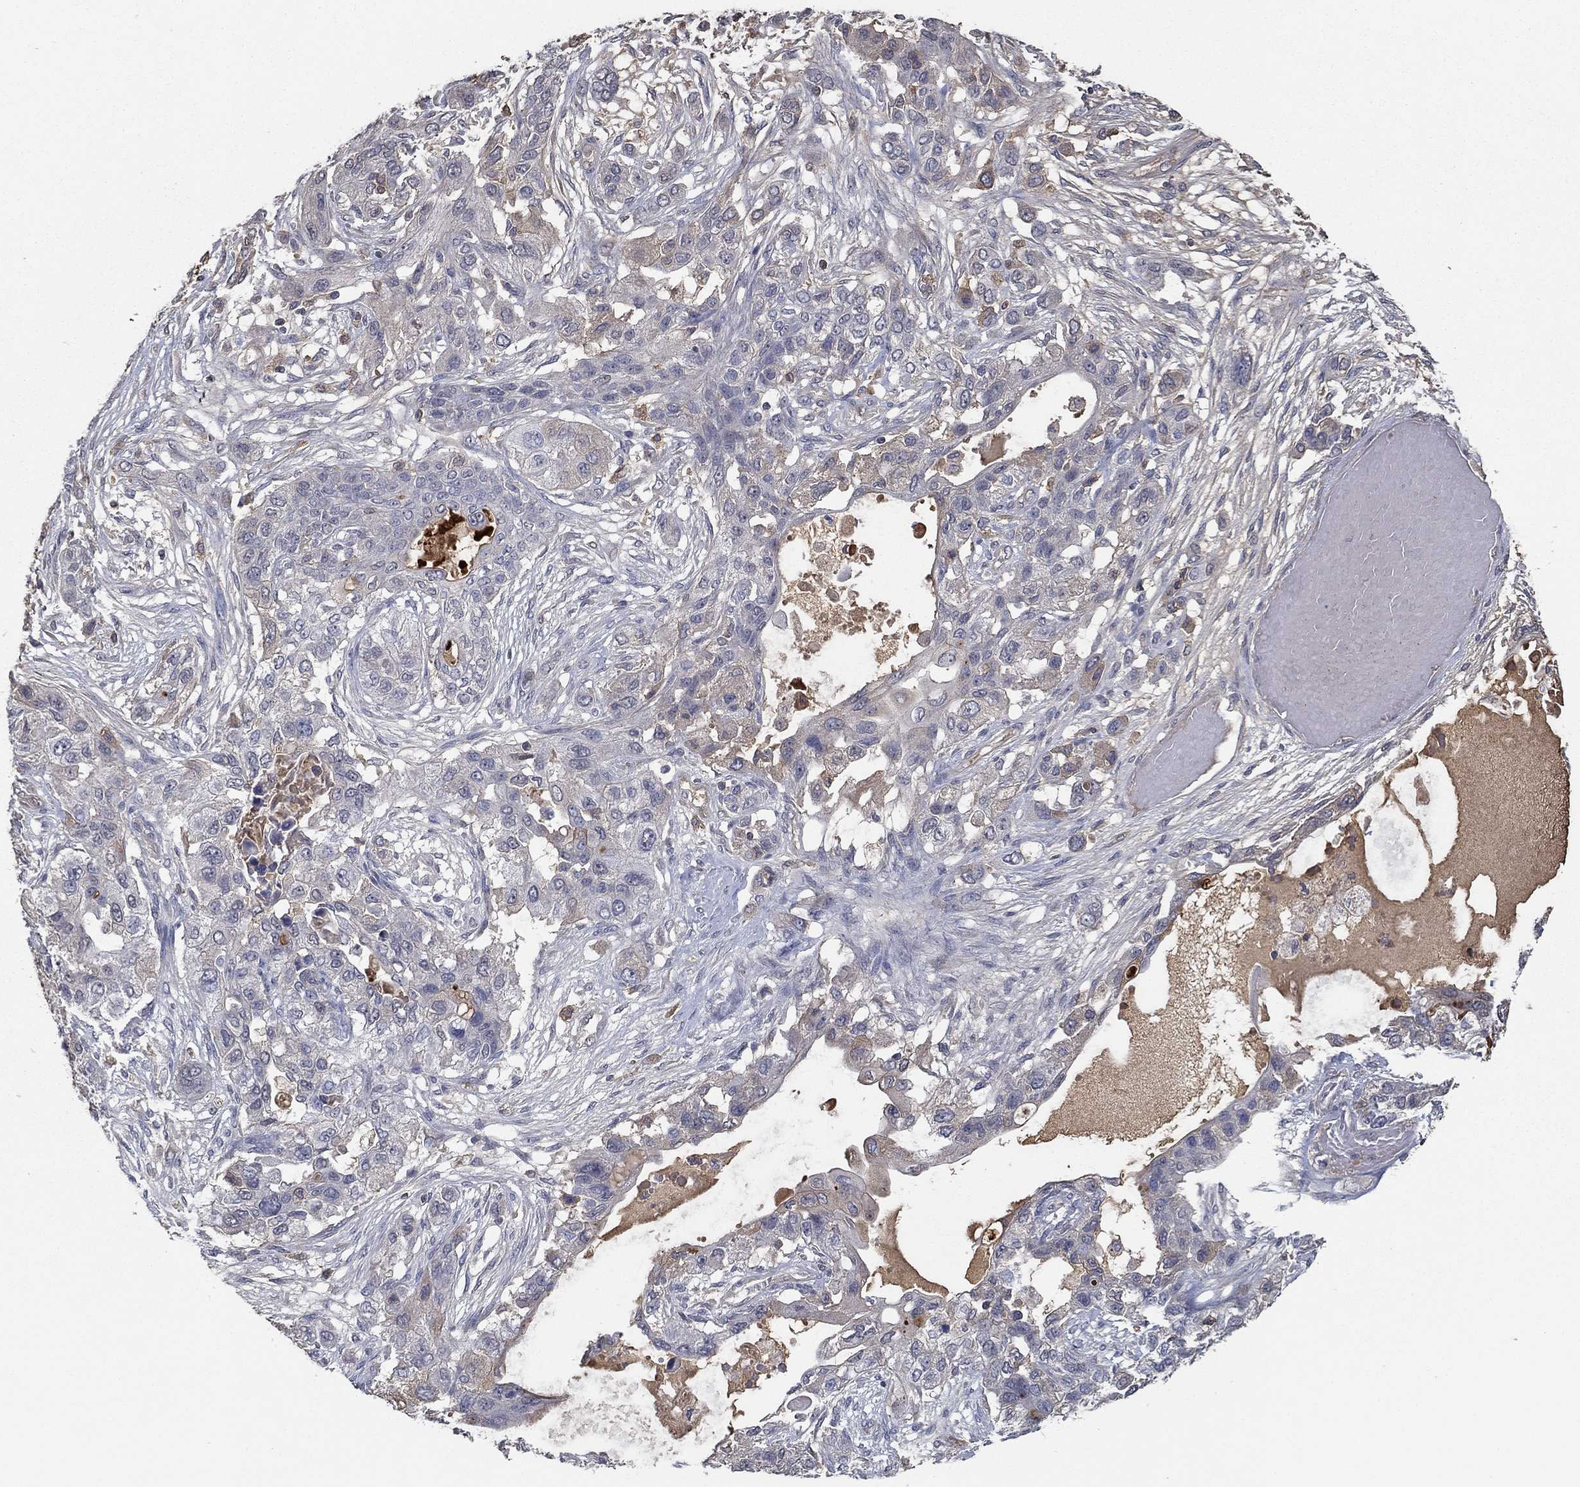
{"staining": {"intensity": "negative", "quantity": "none", "location": "none"}, "tissue": "lung cancer", "cell_type": "Tumor cells", "image_type": "cancer", "snomed": [{"axis": "morphology", "description": "Squamous cell carcinoma, NOS"}, {"axis": "topography", "description": "Lung"}], "caption": "Tumor cells show no significant protein positivity in lung cancer.", "gene": "IL10", "patient": {"sex": "female", "age": 70}}